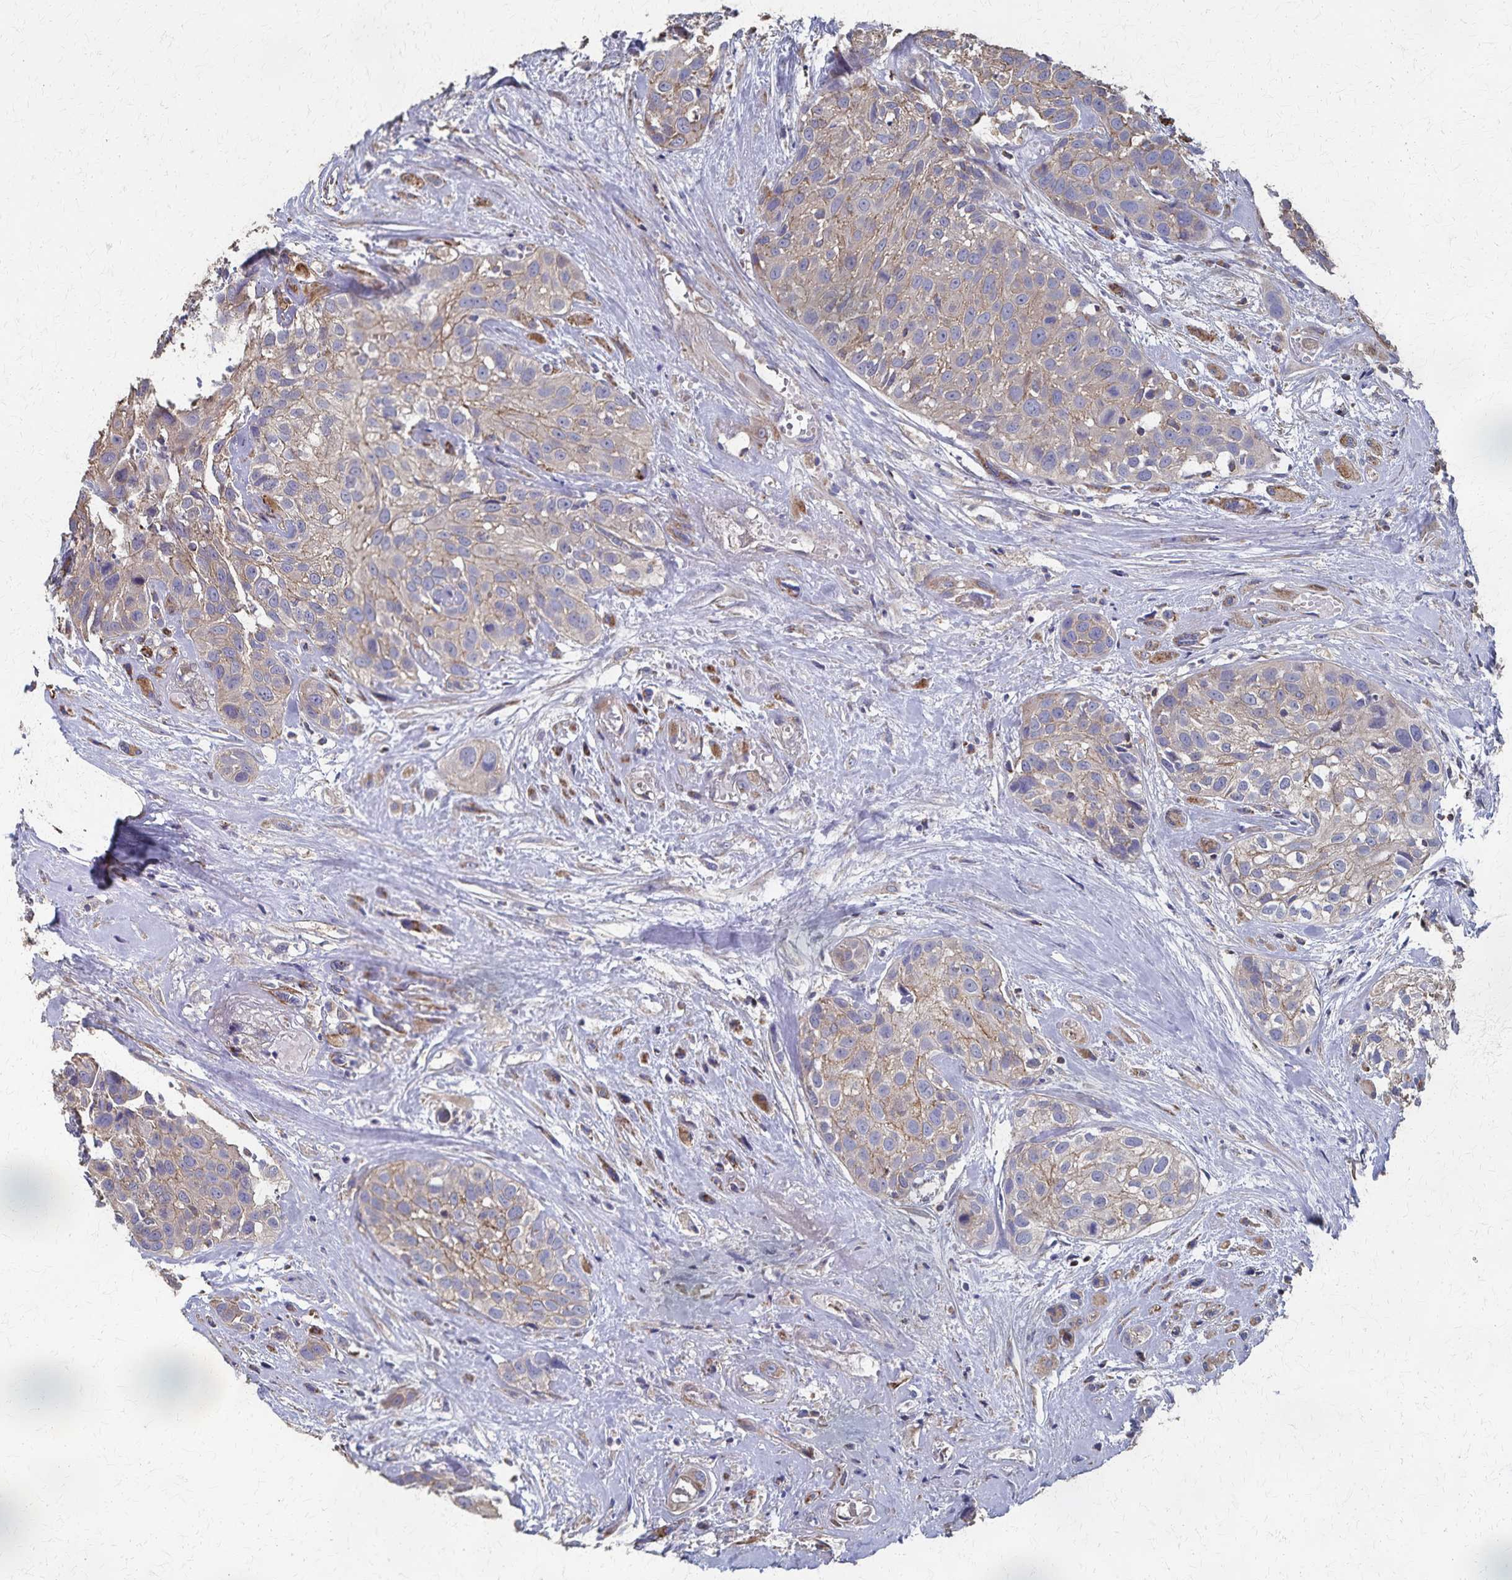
{"staining": {"intensity": "moderate", "quantity": "25%-75%", "location": "cytoplasmic/membranous"}, "tissue": "head and neck cancer", "cell_type": "Tumor cells", "image_type": "cancer", "snomed": [{"axis": "morphology", "description": "Squamous cell carcinoma, NOS"}, {"axis": "topography", "description": "Head-Neck"}], "caption": "IHC (DAB) staining of head and neck cancer (squamous cell carcinoma) exhibits moderate cytoplasmic/membranous protein positivity in about 25%-75% of tumor cells. (DAB = brown stain, brightfield microscopy at high magnification).", "gene": "PGAP2", "patient": {"sex": "female", "age": 50}}